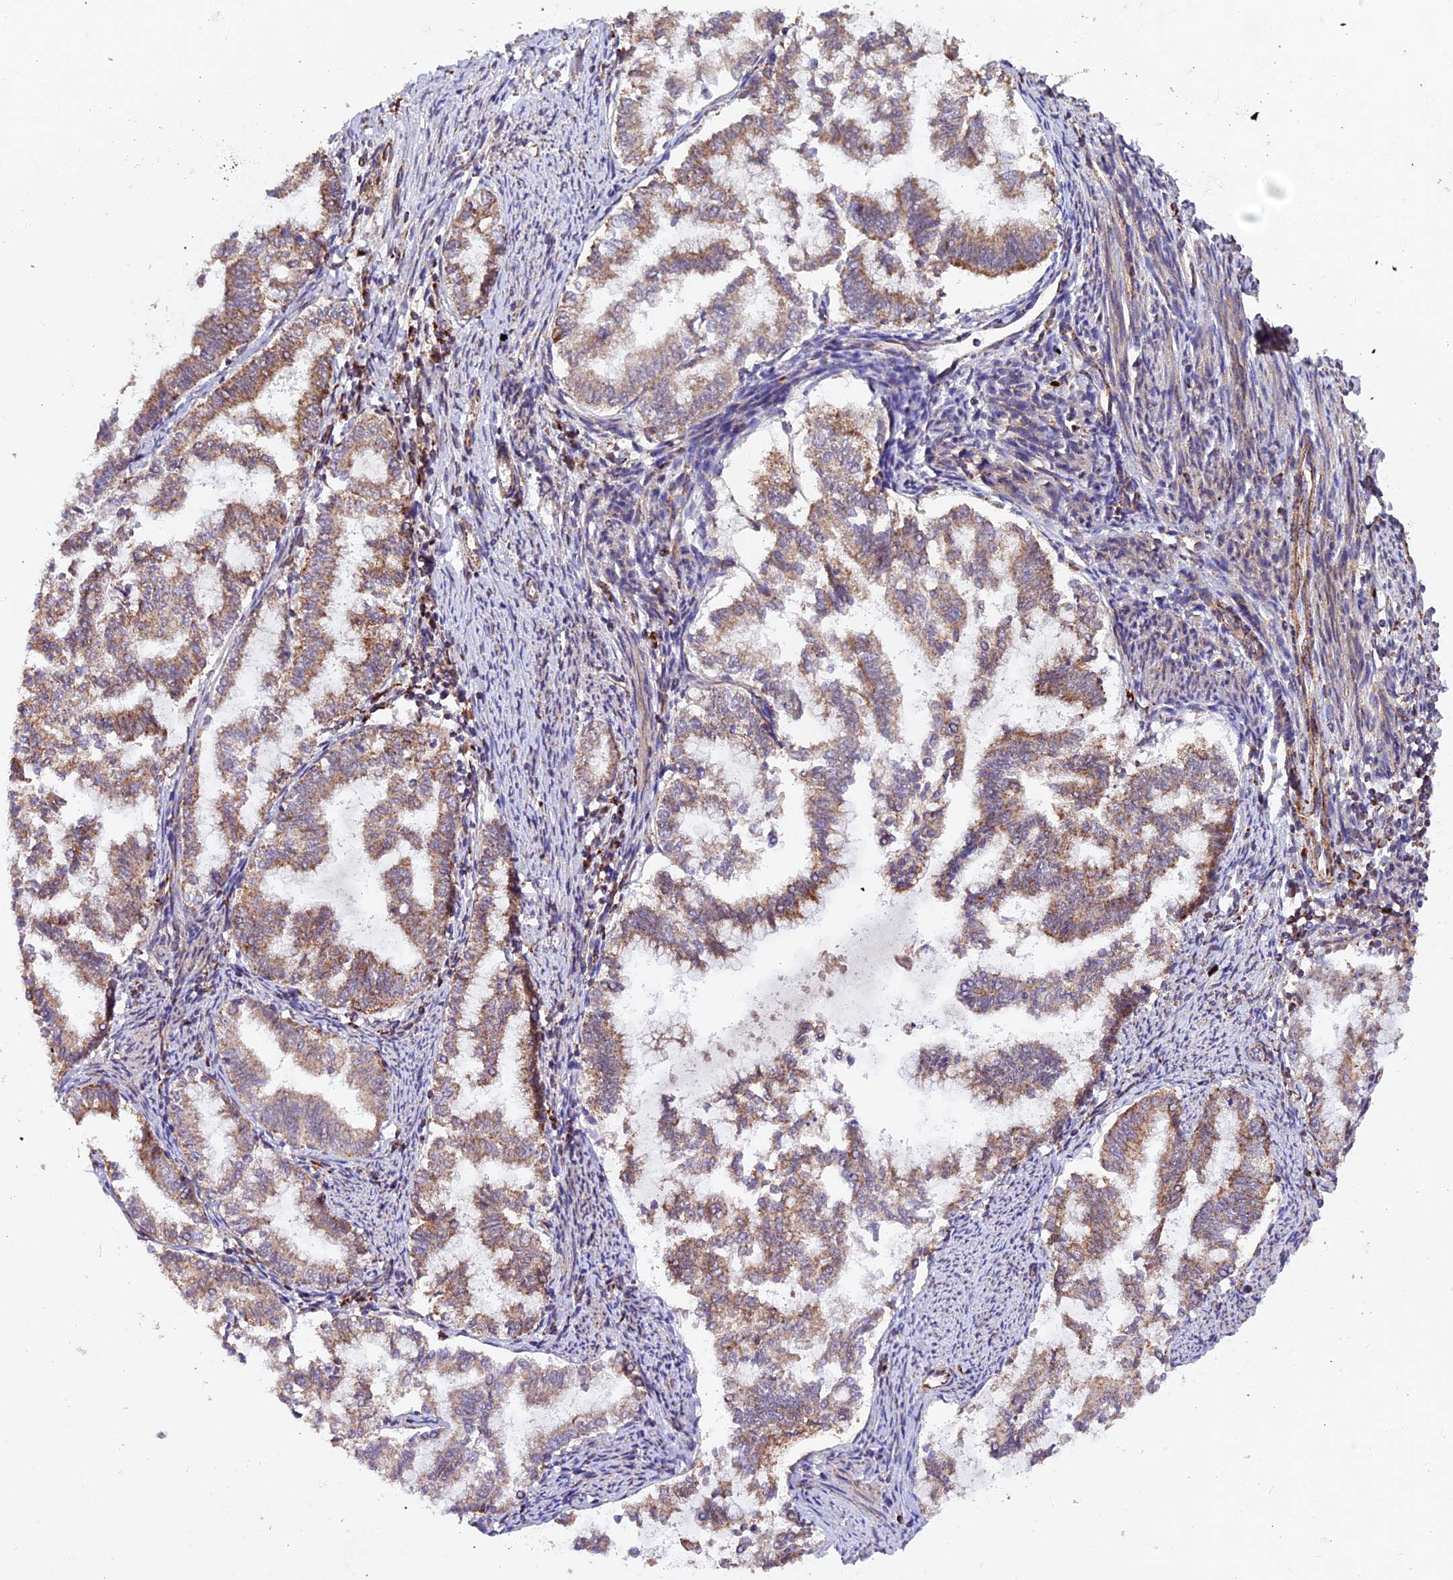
{"staining": {"intensity": "moderate", "quantity": ">75%", "location": "cytoplasmic/membranous"}, "tissue": "endometrial cancer", "cell_type": "Tumor cells", "image_type": "cancer", "snomed": [{"axis": "morphology", "description": "Adenocarcinoma, NOS"}, {"axis": "topography", "description": "Endometrium"}], "caption": "Human adenocarcinoma (endometrial) stained for a protein (brown) demonstrates moderate cytoplasmic/membranous positive staining in about >75% of tumor cells.", "gene": "NDUFA8", "patient": {"sex": "female", "age": 79}}